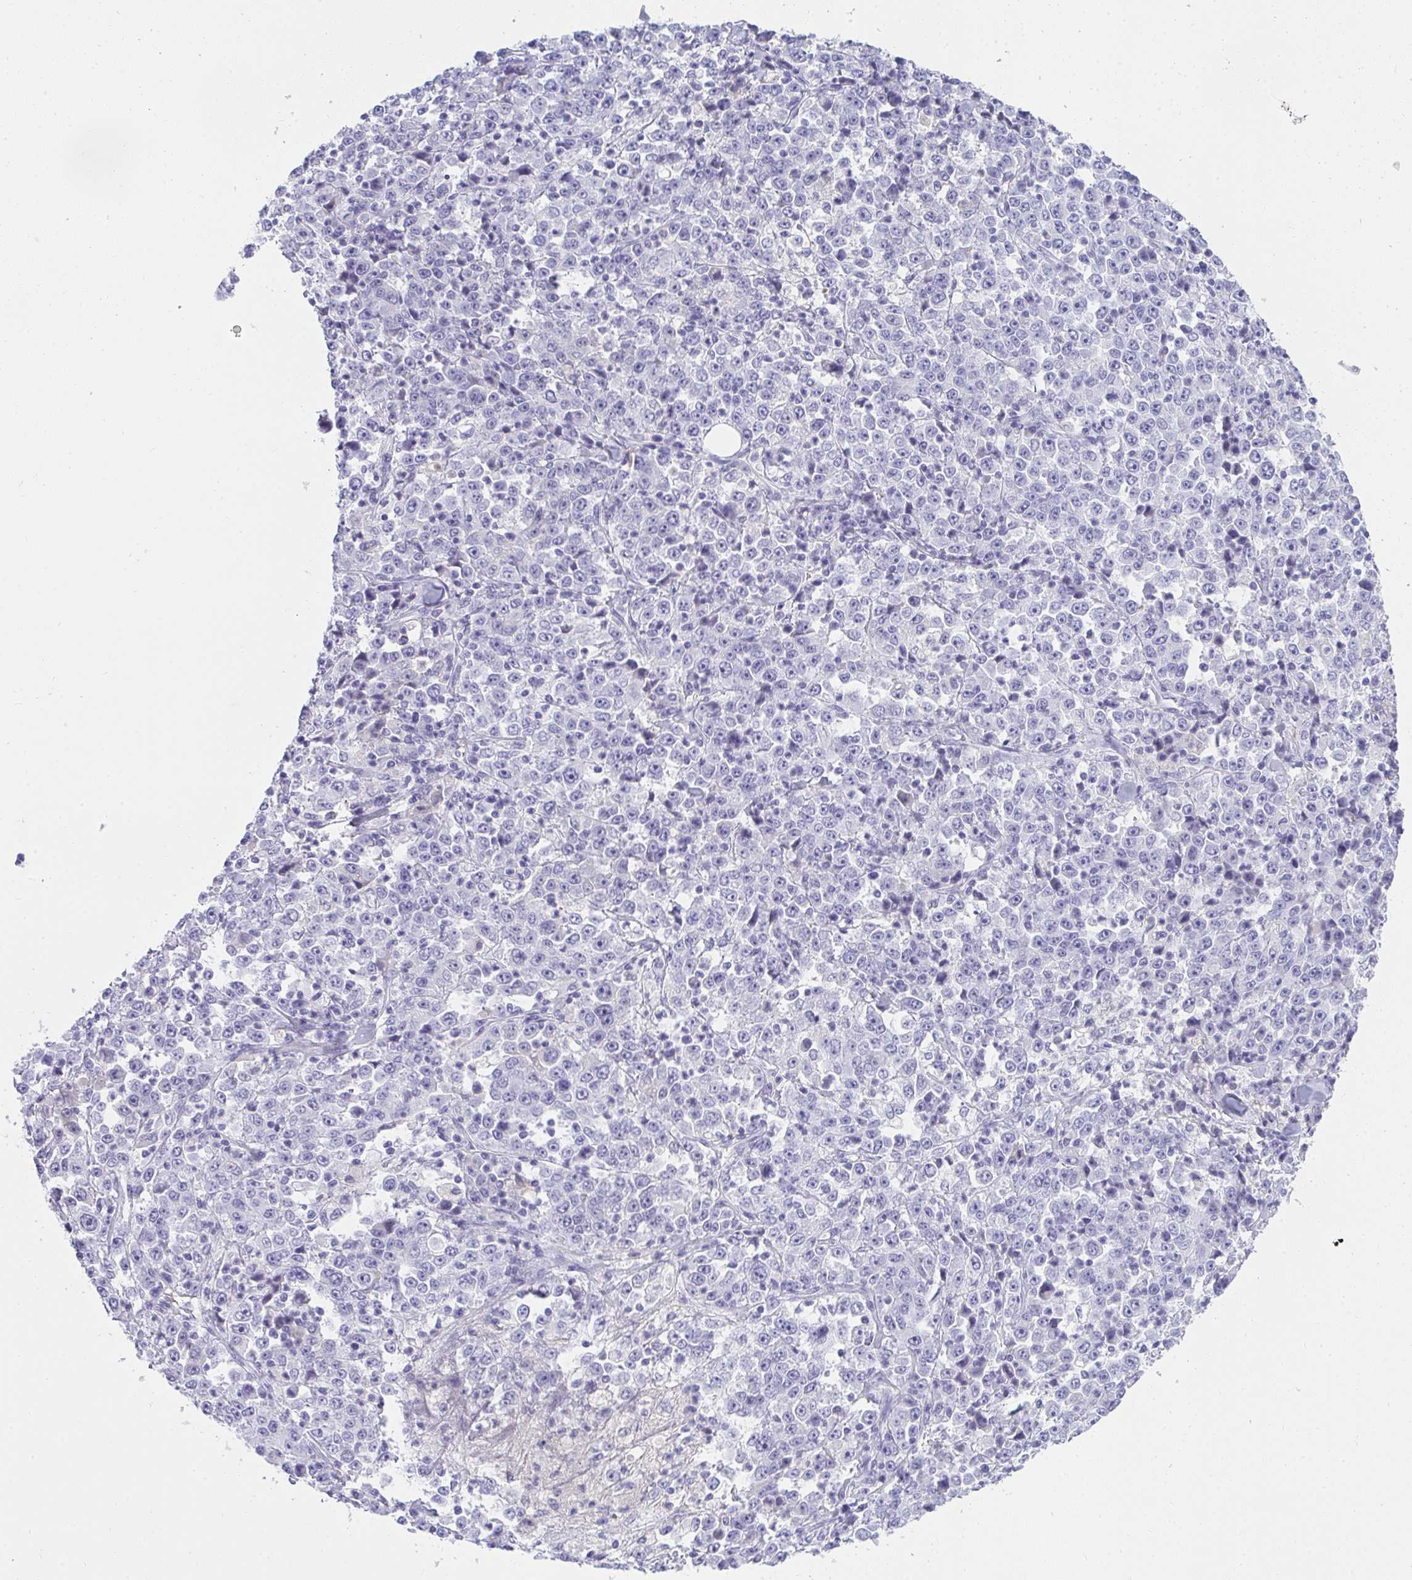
{"staining": {"intensity": "negative", "quantity": "none", "location": "none"}, "tissue": "stomach cancer", "cell_type": "Tumor cells", "image_type": "cancer", "snomed": [{"axis": "morphology", "description": "Normal tissue, NOS"}, {"axis": "morphology", "description": "Adenocarcinoma, NOS"}, {"axis": "topography", "description": "Stomach, upper"}, {"axis": "topography", "description": "Stomach"}], "caption": "Photomicrograph shows no significant protein positivity in tumor cells of stomach cancer.", "gene": "ZSWIM3", "patient": {"sex": "male", "age": 59}}